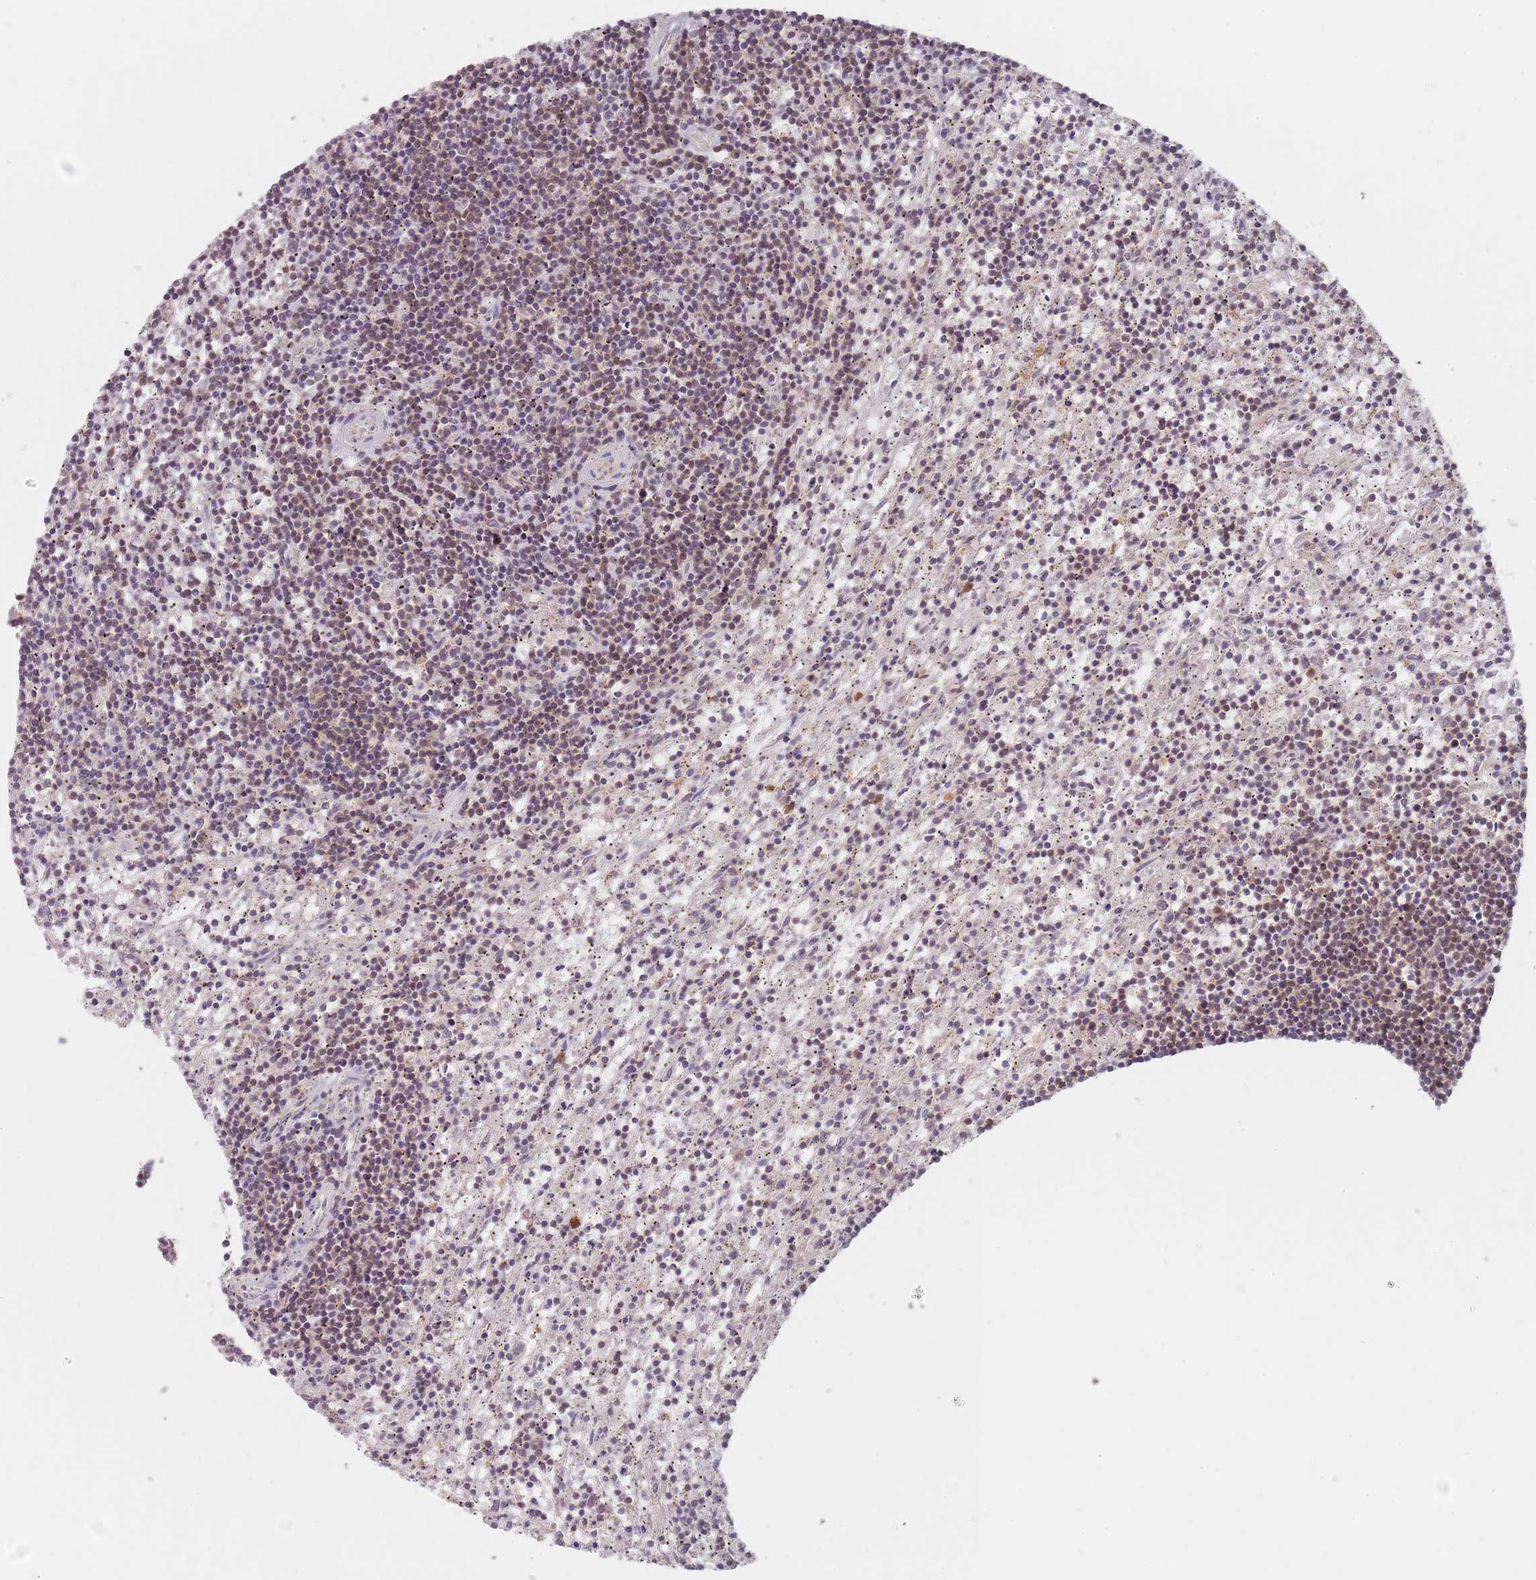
{"staining": {"intensity": "weak", "quantity": "<25%", "location": "nuclear"}, "tissue": "lymphoma", "cell_type": "Tumor cells", "image_type": "cancer", "snomed": [{"axis": "morphology", "description": "Malignant lymphoma, non-Hodgkin's type, Low grade"}, {"axis": "topography", "description": "Spleen"}], "caption": "This micrograph is of lymphoma stained with immunohistochemistry to label a protein in brown with the nuclei are counter-stained blue. There is no expression in tumor cells.", "gene": "NAXE", "patient": {"sex": "male", "age": 76}}